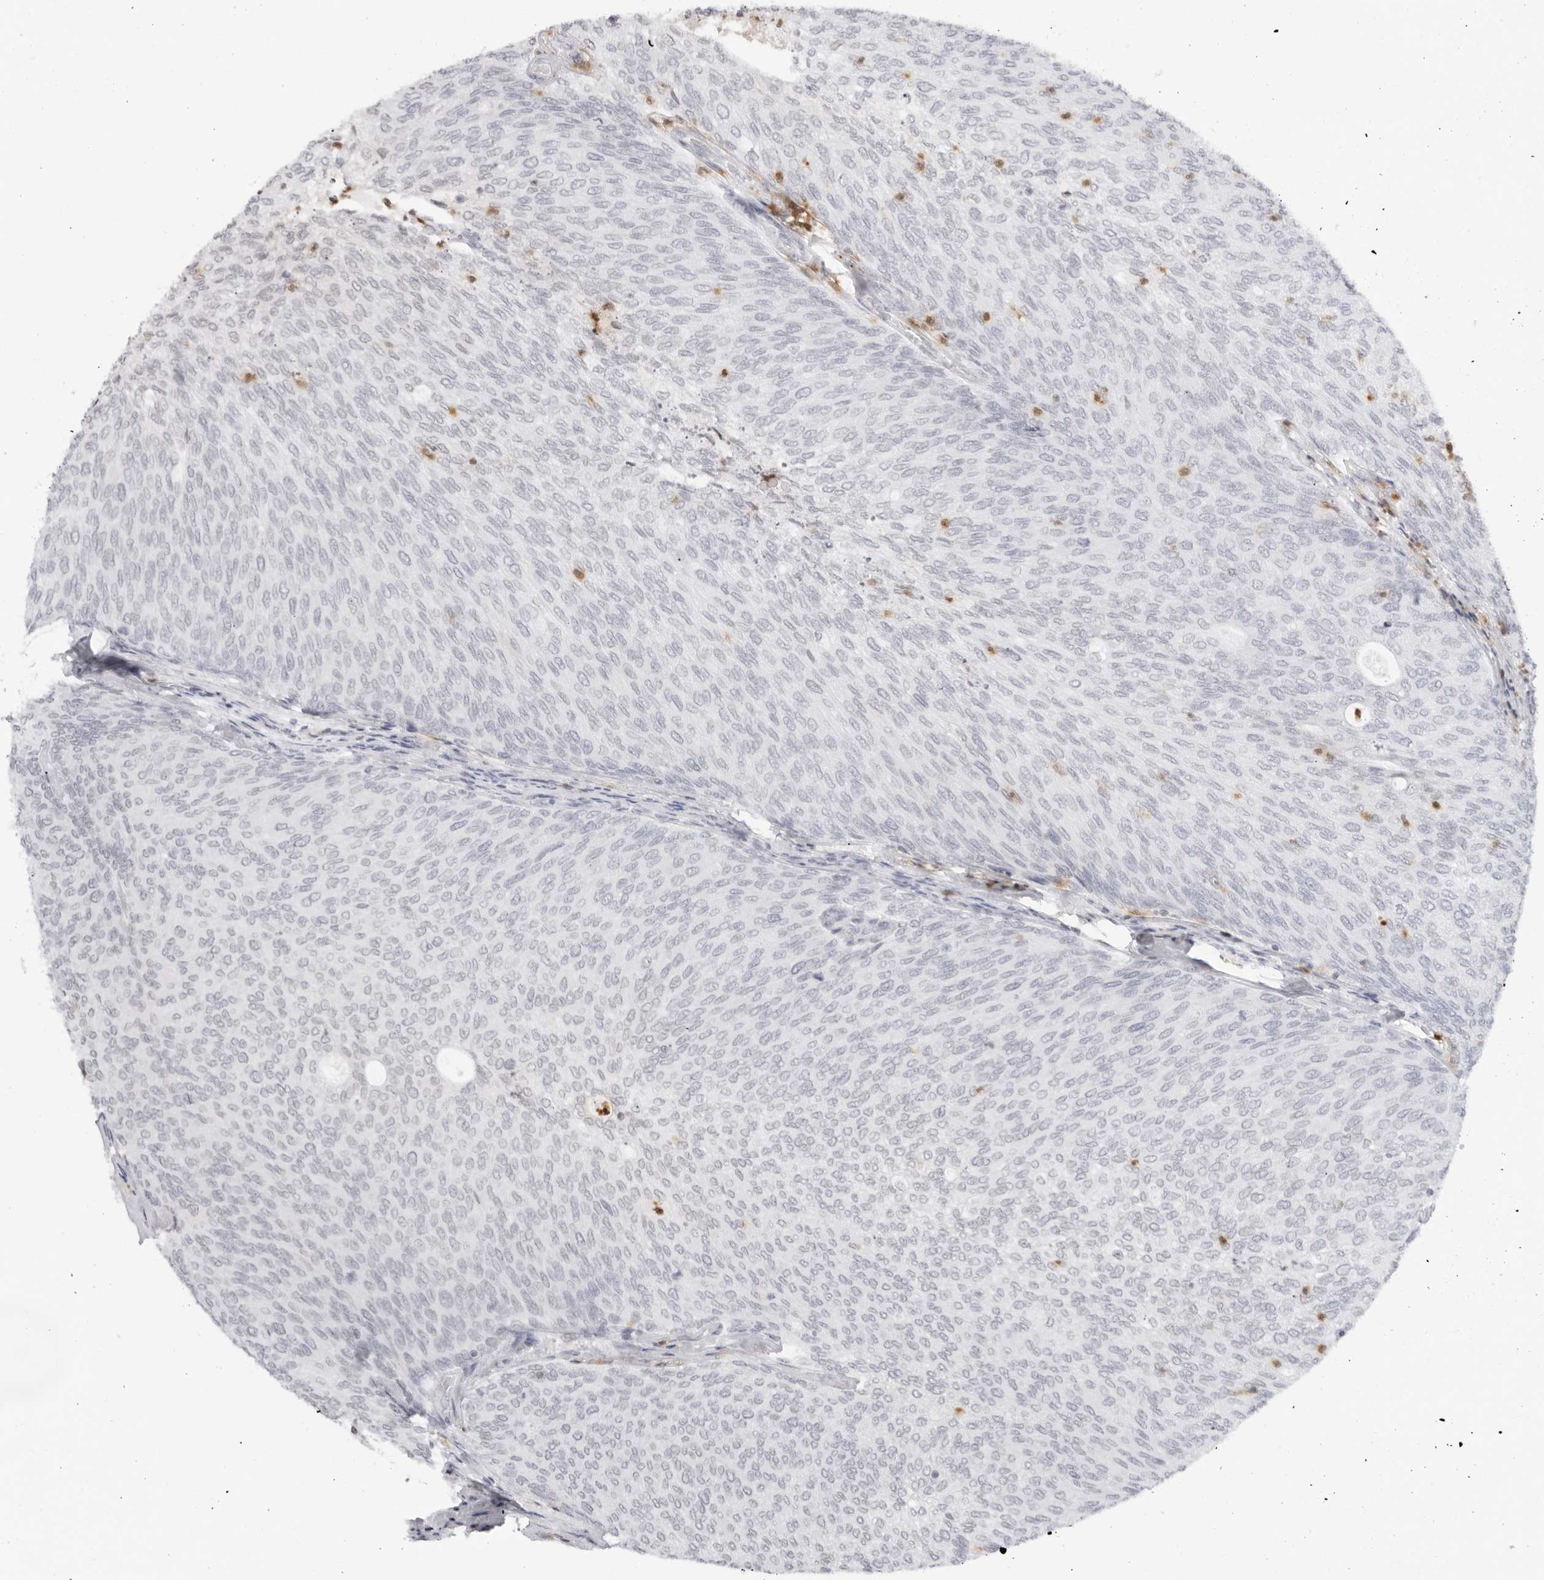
{"staining": {"intensity": "negative", "quantity": "none", "location": "none"}, "tissue": "urothelial cancer", "cell_type": "Tumor cells", "image_type": "cancer", "snomed": [{"axis": "morphology", "description": "Urothelial carcinoma, Low grade"}, {"axis": "topography", "description": "Urinary bladder"}], "caption": "Tumor cells are negative for brown protein staining in low-grade urothelial carcinoma.", "gene": "RNF146", "patient": {"sex": "female", "age": 79}}